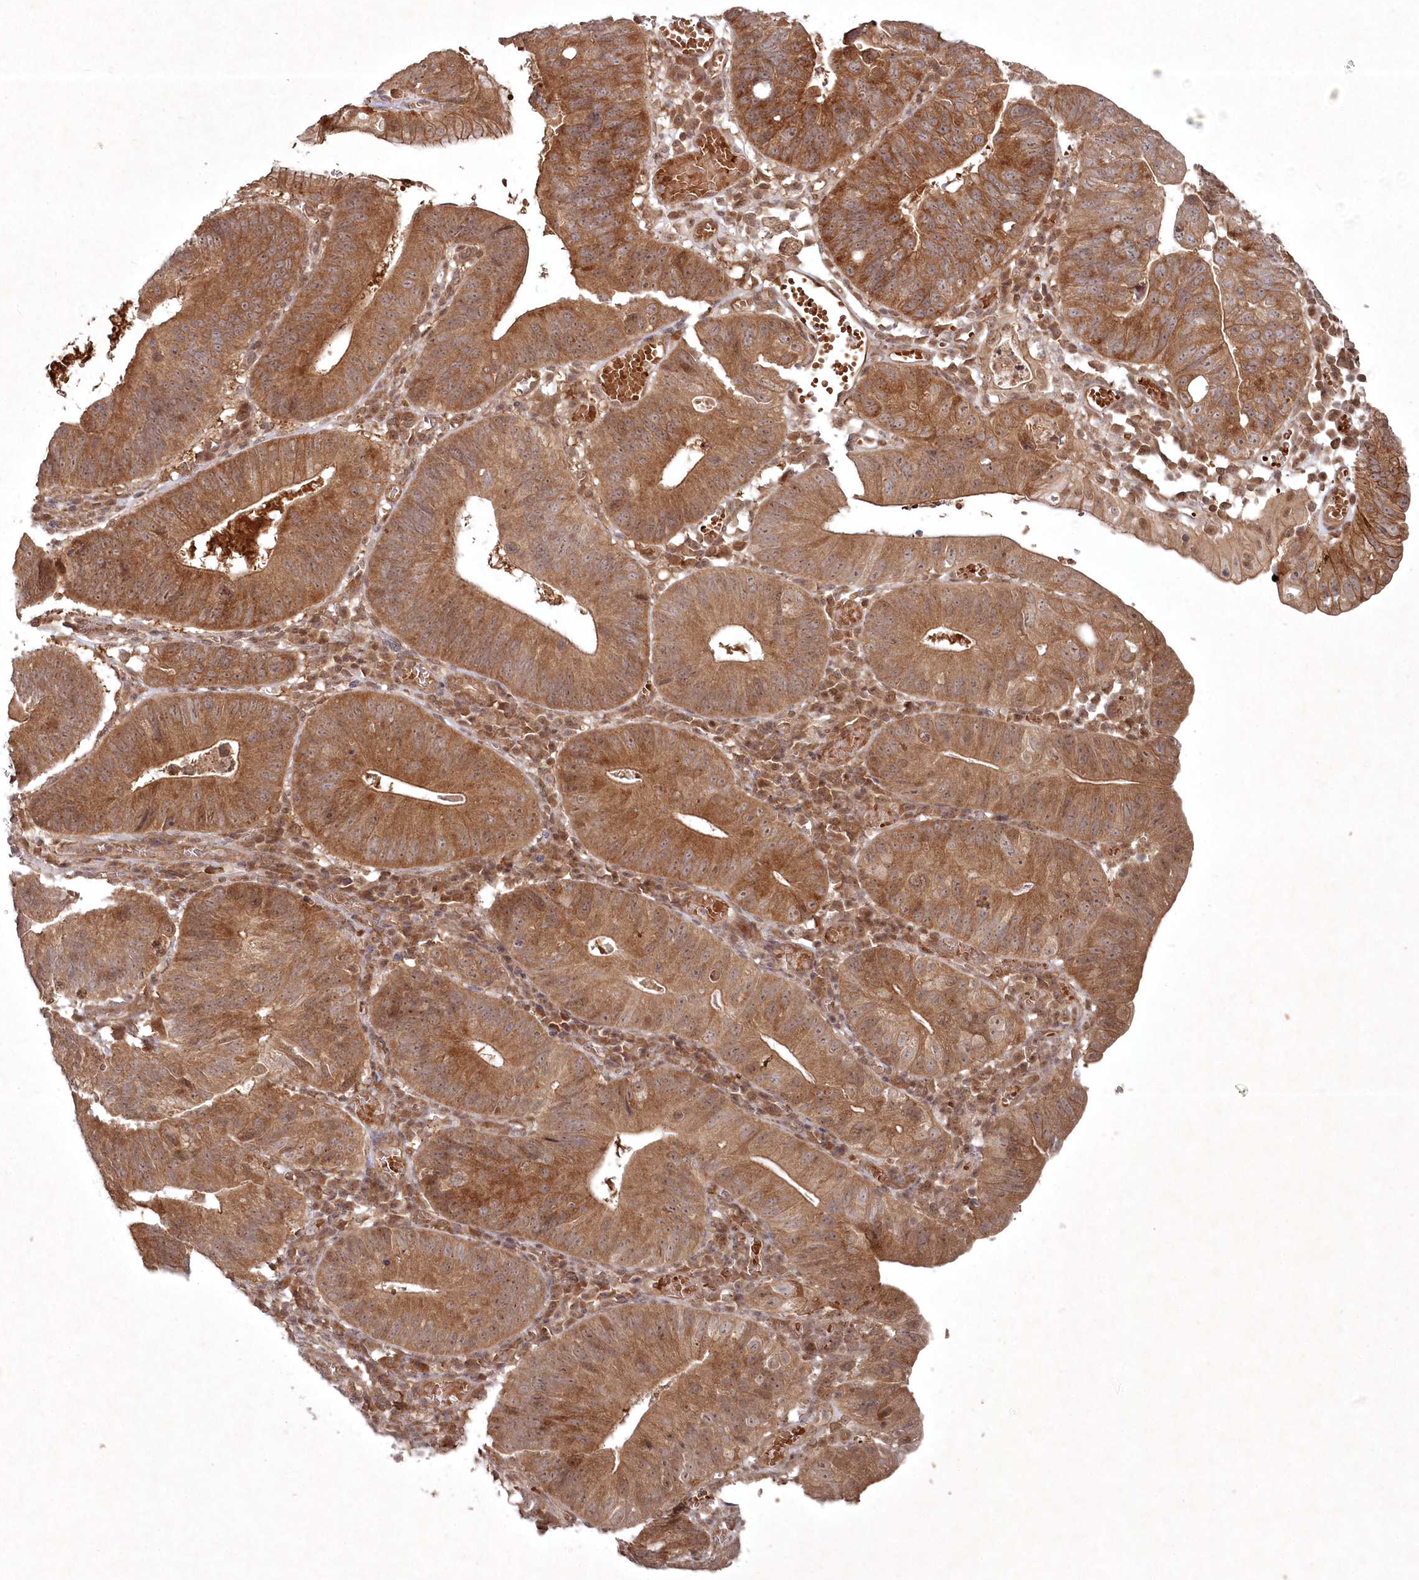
{"staining": {"intensity": "moderate", "quantity": ">75%", "location": "cytoplasmic/membranous,nuclear"}, "tissue": "stomach cancer", "cell_type": "Tumor cells", "image_type": "cancer", "snomed": [{"axis": "morphology", "description": "Adenocarcinoma, NOS"}, {"axis": "topography", "description": "Stomach"}], "caption": "Moderate cytoplasmic/membranous and nuclear protein positivity is appreciated in approximately >75% of tumor cells in adenocarcinoma (stomach). (DAB (3,3'-diaminobenzidine) IHC with brightfield microscopy, high magnification).", "gene": "FBXL17", "patient": {"sex": "male", "age": 59}}